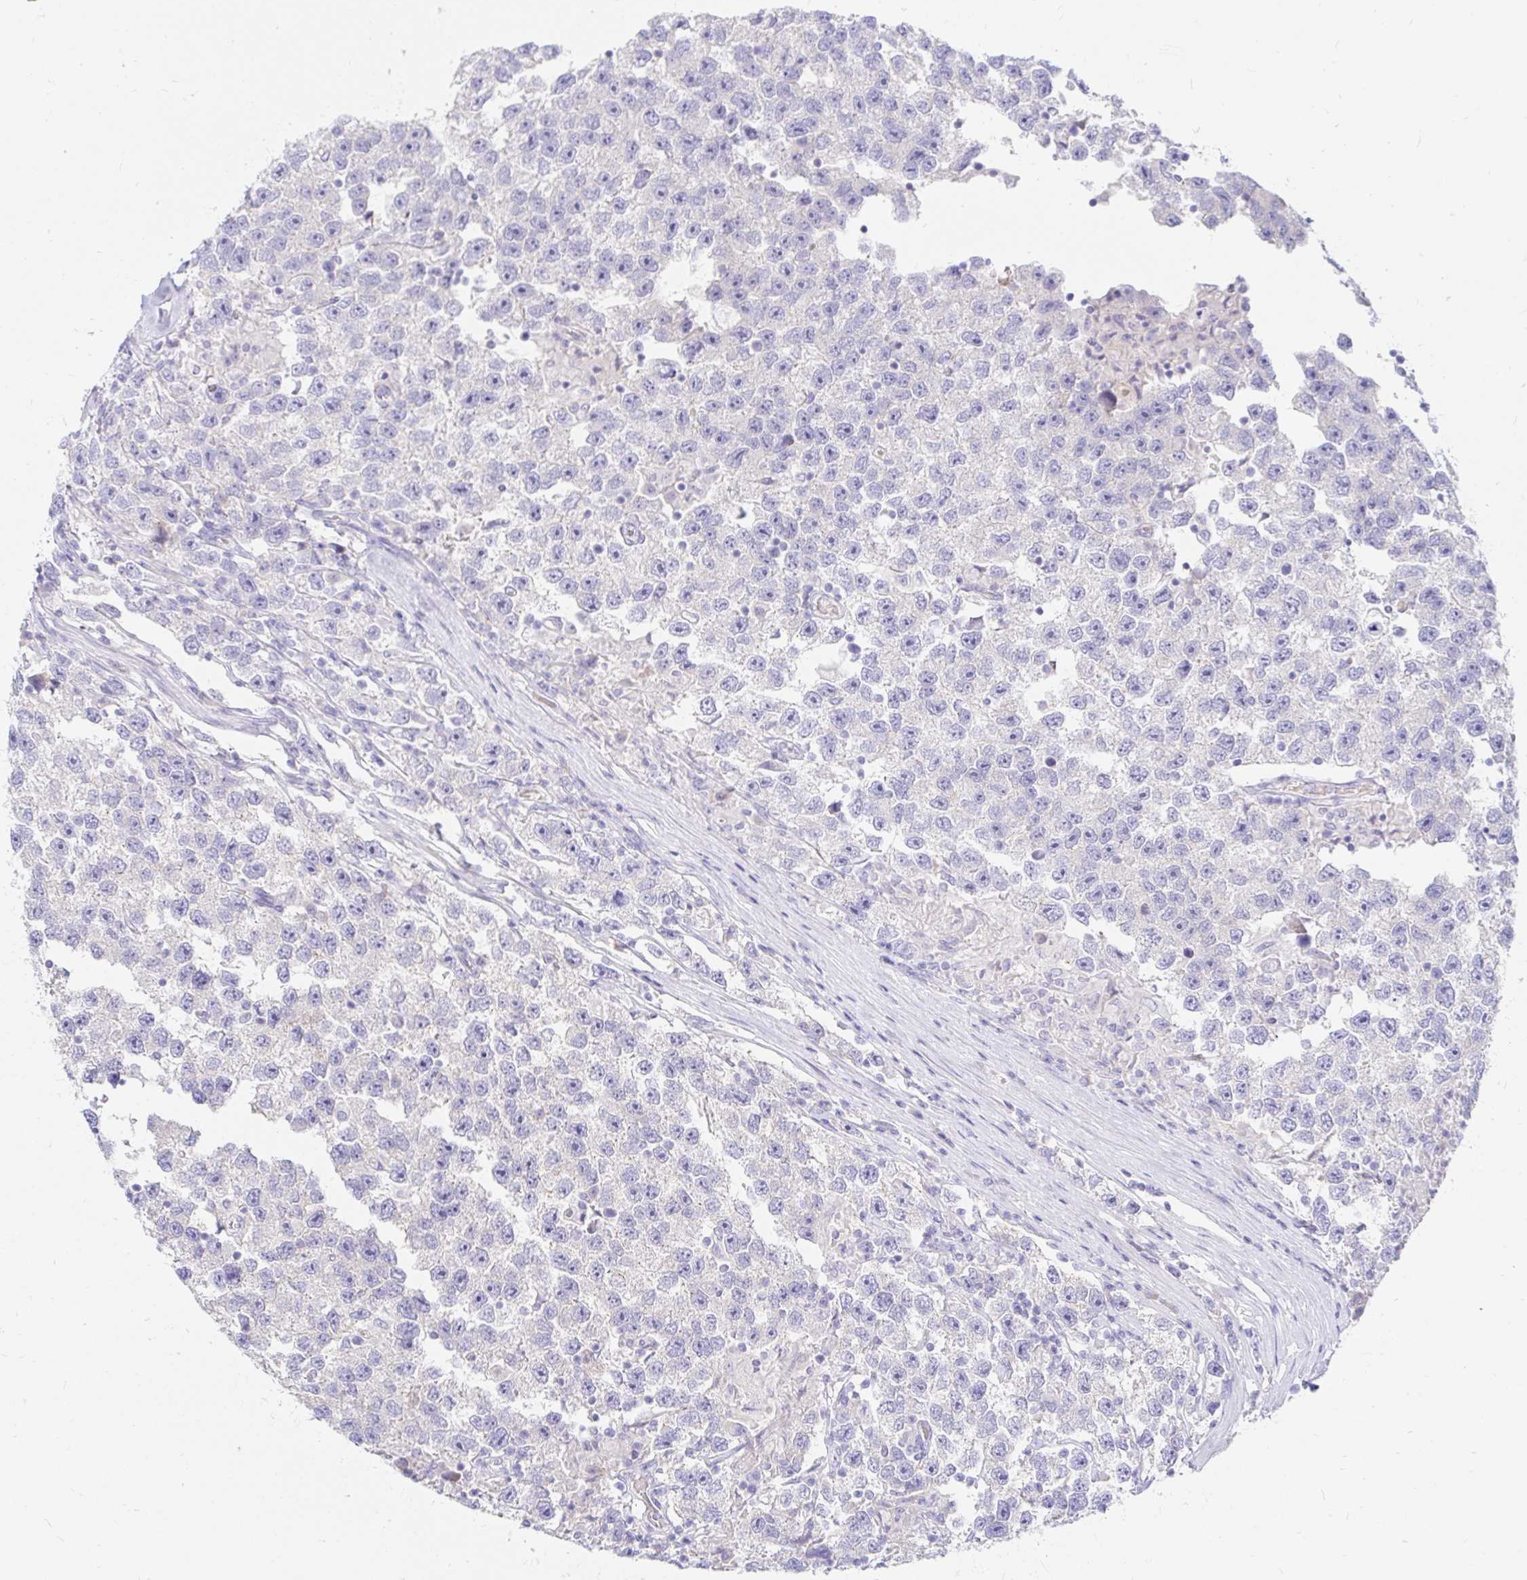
{"staining": {"intensity": "negative", "quantity": "none", "location": "none"}, "tissue": "testis cancer", "cell_type": "Tumor cells", "image_type": "cancer", "snomed": [{"axis": "morphology", "description": "Seminoma, NOS"}, {"axis": "topography", "description": "Testis"}], "caption": "Protein analysis of testis cancer reveals no significant positivity in tumor cells.", "gene": "NR2E1", "patient": {"sex": "male", "age": 26}}